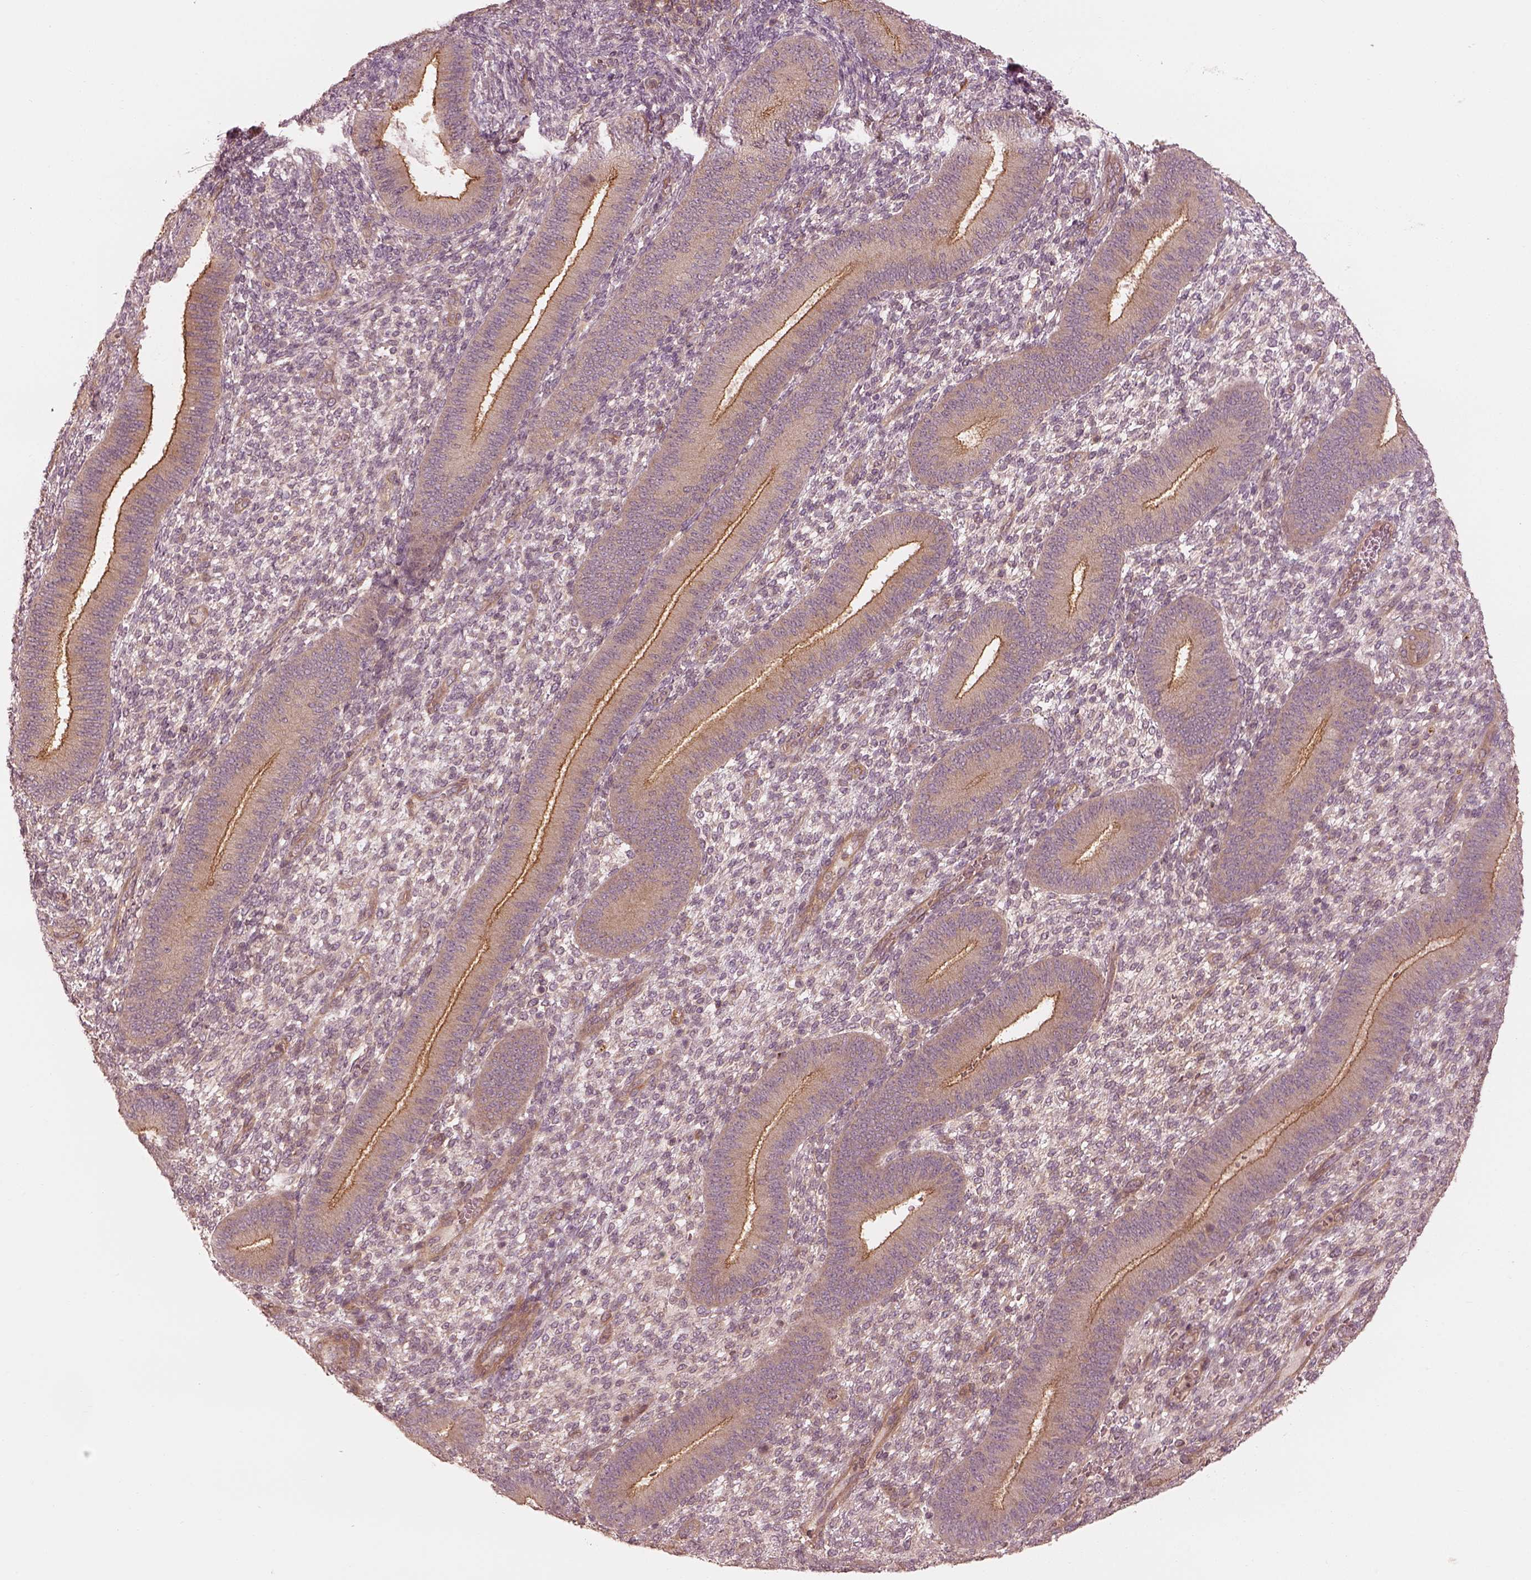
{"staining": {"intensity": "negative", "quantity": "none", "location": "none"}, "tissue": "endometrium", "cell_type": "Cells in endometrial stroma", "image_type": "normal", "snomed": [{"axis": "morphology", "description": "Normal tissue, NOS"}, {"axis": "topography", "description": "Endometrium"}], "caption": "High magnification brightfield microscopy of benign endometrium stained with DAB (brown) and counterstained with hematoxylin (blue): cells in endometrial stroma show no significant expression.", "gene": "FAM107B", "patient": {"sex": "female", "age": 39}}